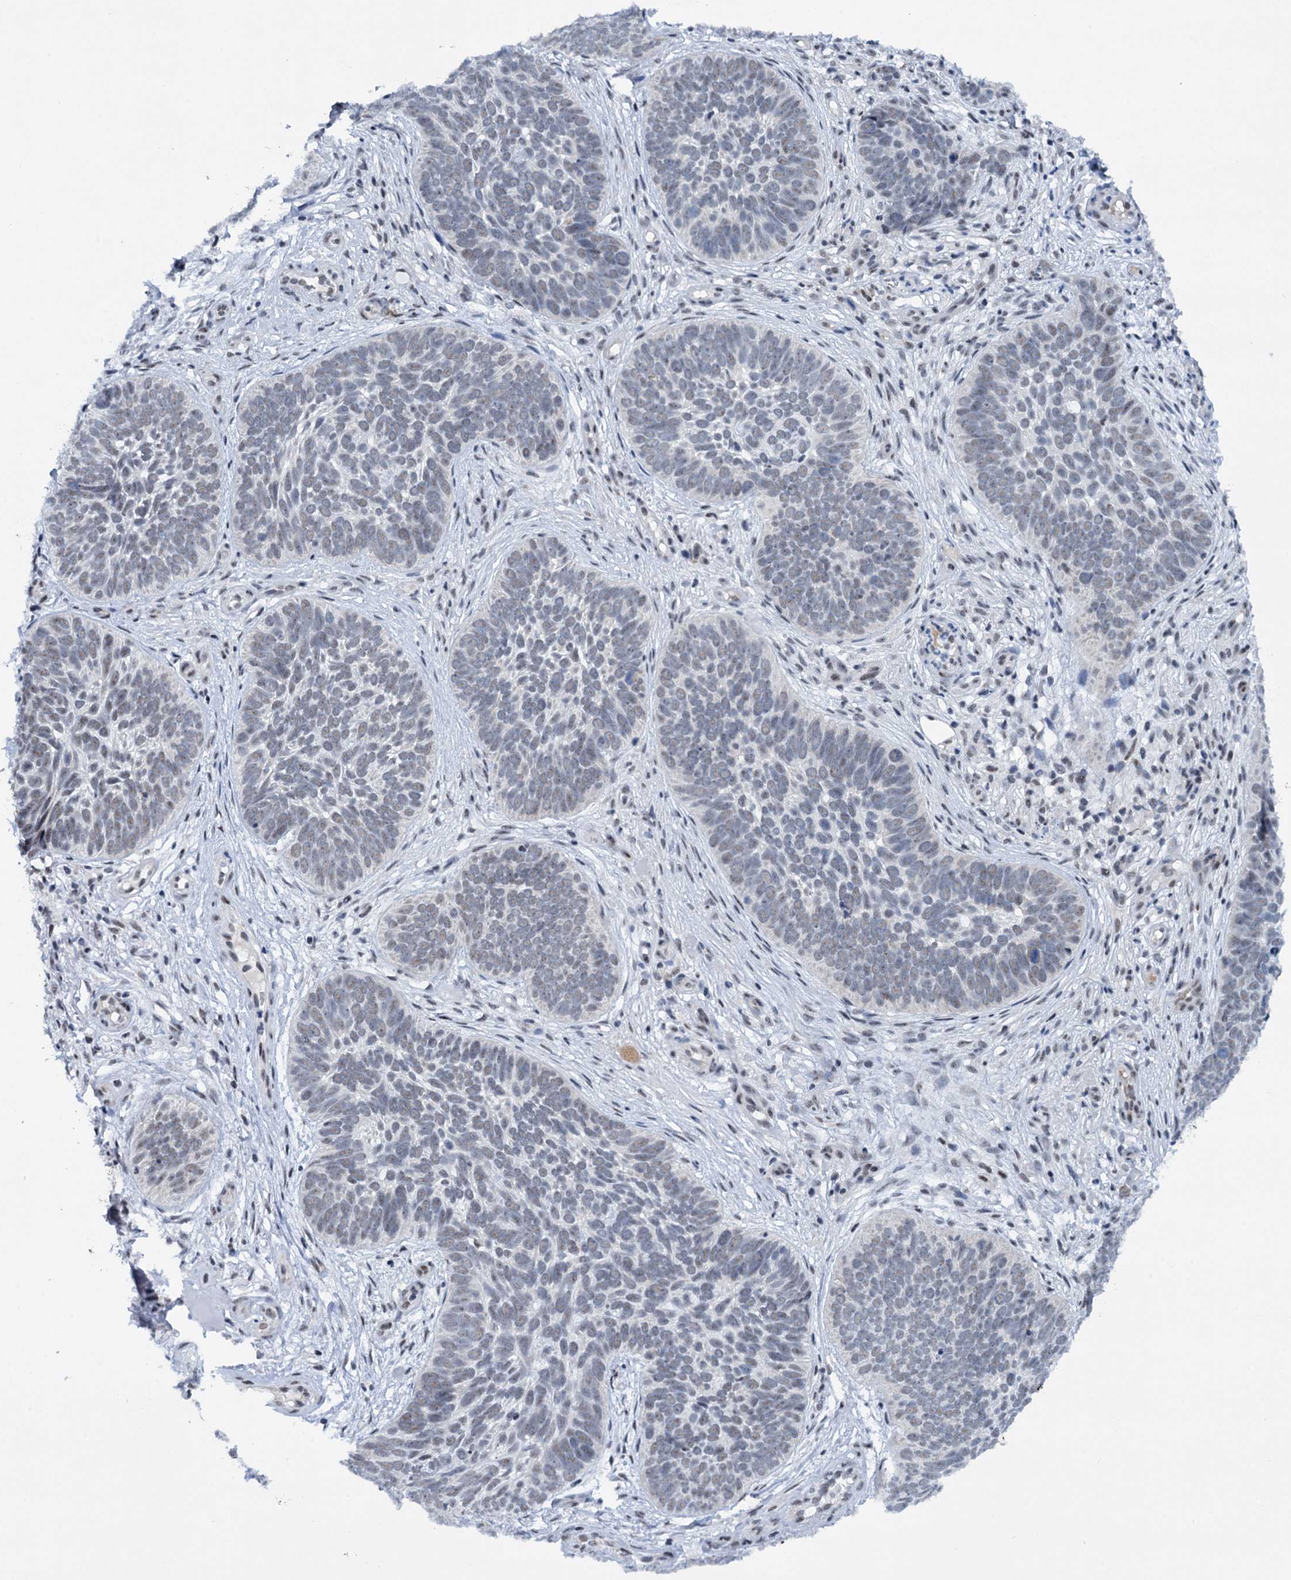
{"staining": {"intensity": "weak", "quantity": "25%-75%", "location": "nuclear"}, "tissue": "skin cancer", "cell_type": "Tumor cells", "image_type": "cancer", "snomed": [{"axis": "morphology", "description": "Basal cell carcinoma"}, {"axis": "topography", "description": "Skin"}], "caption": "IHC photomicrograph of neoplastic tissue: basal cell carcinoma (skin) stained using immunohistochemistry exhibits low levels of weak protein expression localized specifically in the nuclear of tumor cells, appearing as a nuclear brown color.", "gene": "SREK1", "patient": {"sex": "male", "age": 89}}